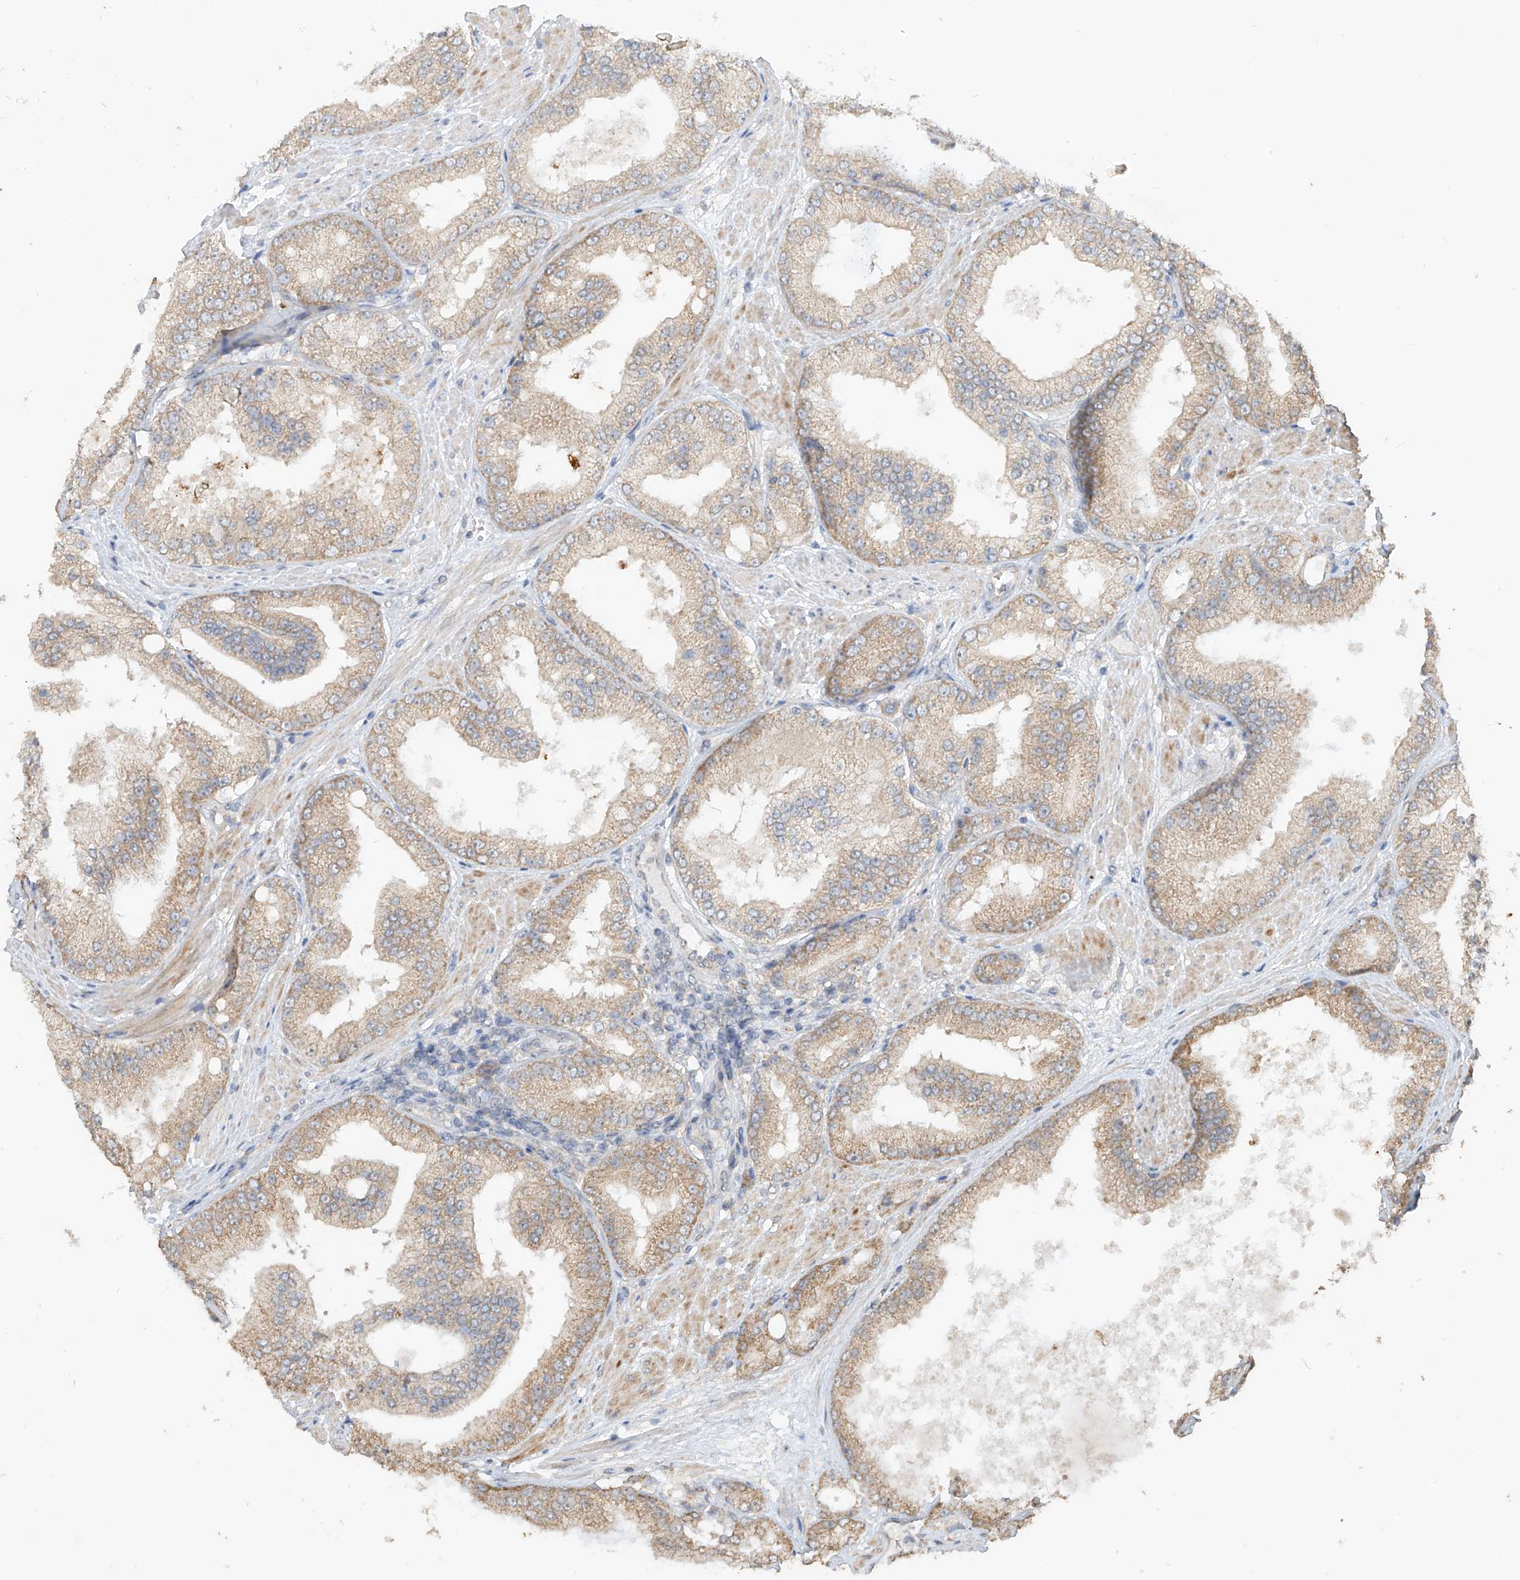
{"staining": {"intensity": "weak", "quantity": "25%-75%", "location": "cytoplasmic/membranous"}, "tissue": "prostate cancer", "cell_type": "Tumor cells", "image_type": "cancer", "snomed": [{"axis": "morphology", "description": "Adenocarcinoma, Low grade"}, {"axis": "topography", "description": "Prostate"}], "caption": "Protein expression analysis of human prostate low-grade adenocarcinoma reveals weak cytoplasmic/membranous staining in approximately 25%-75% of tumor cells.", "gene": "MTUS2", "patient": {"sex": "male", "age": 67}}